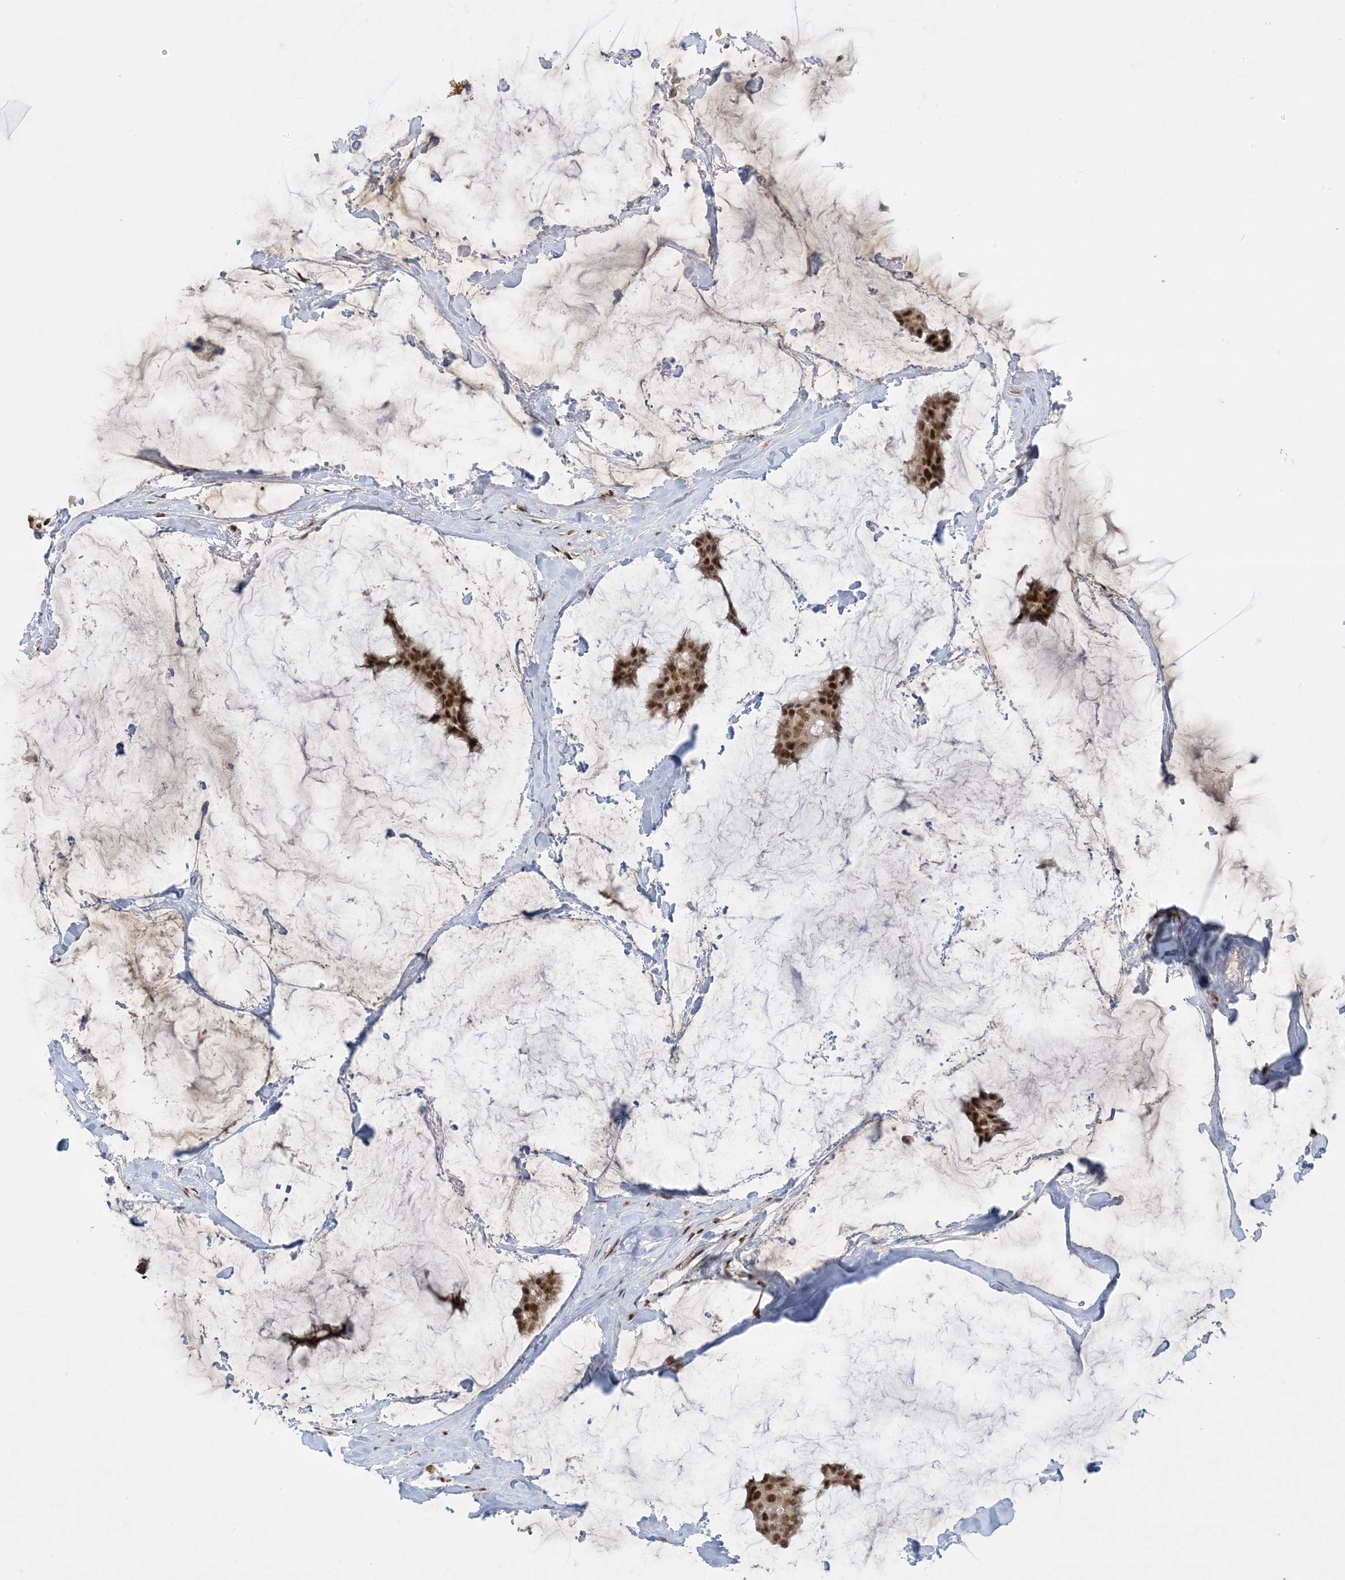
{"staining": {"intensity": "strong", "quantity": ">75%", "location": "nuclear"}, "tissue": "breast cancer", "cell_type": "Tumor cells", "image_type": "cancer", "snomed": [{"axis": "morphology", "description": "Duct carcinoma"}, {"axis": "topography", "description": "Breast"}], "caption": "Strong nuclear positivity is present in about >75% of tumor cells in breast cancer (infiltrating ductal carcinoma).", "gene": "PPIL2", "patient": {"sex": "female", "age": 93}}